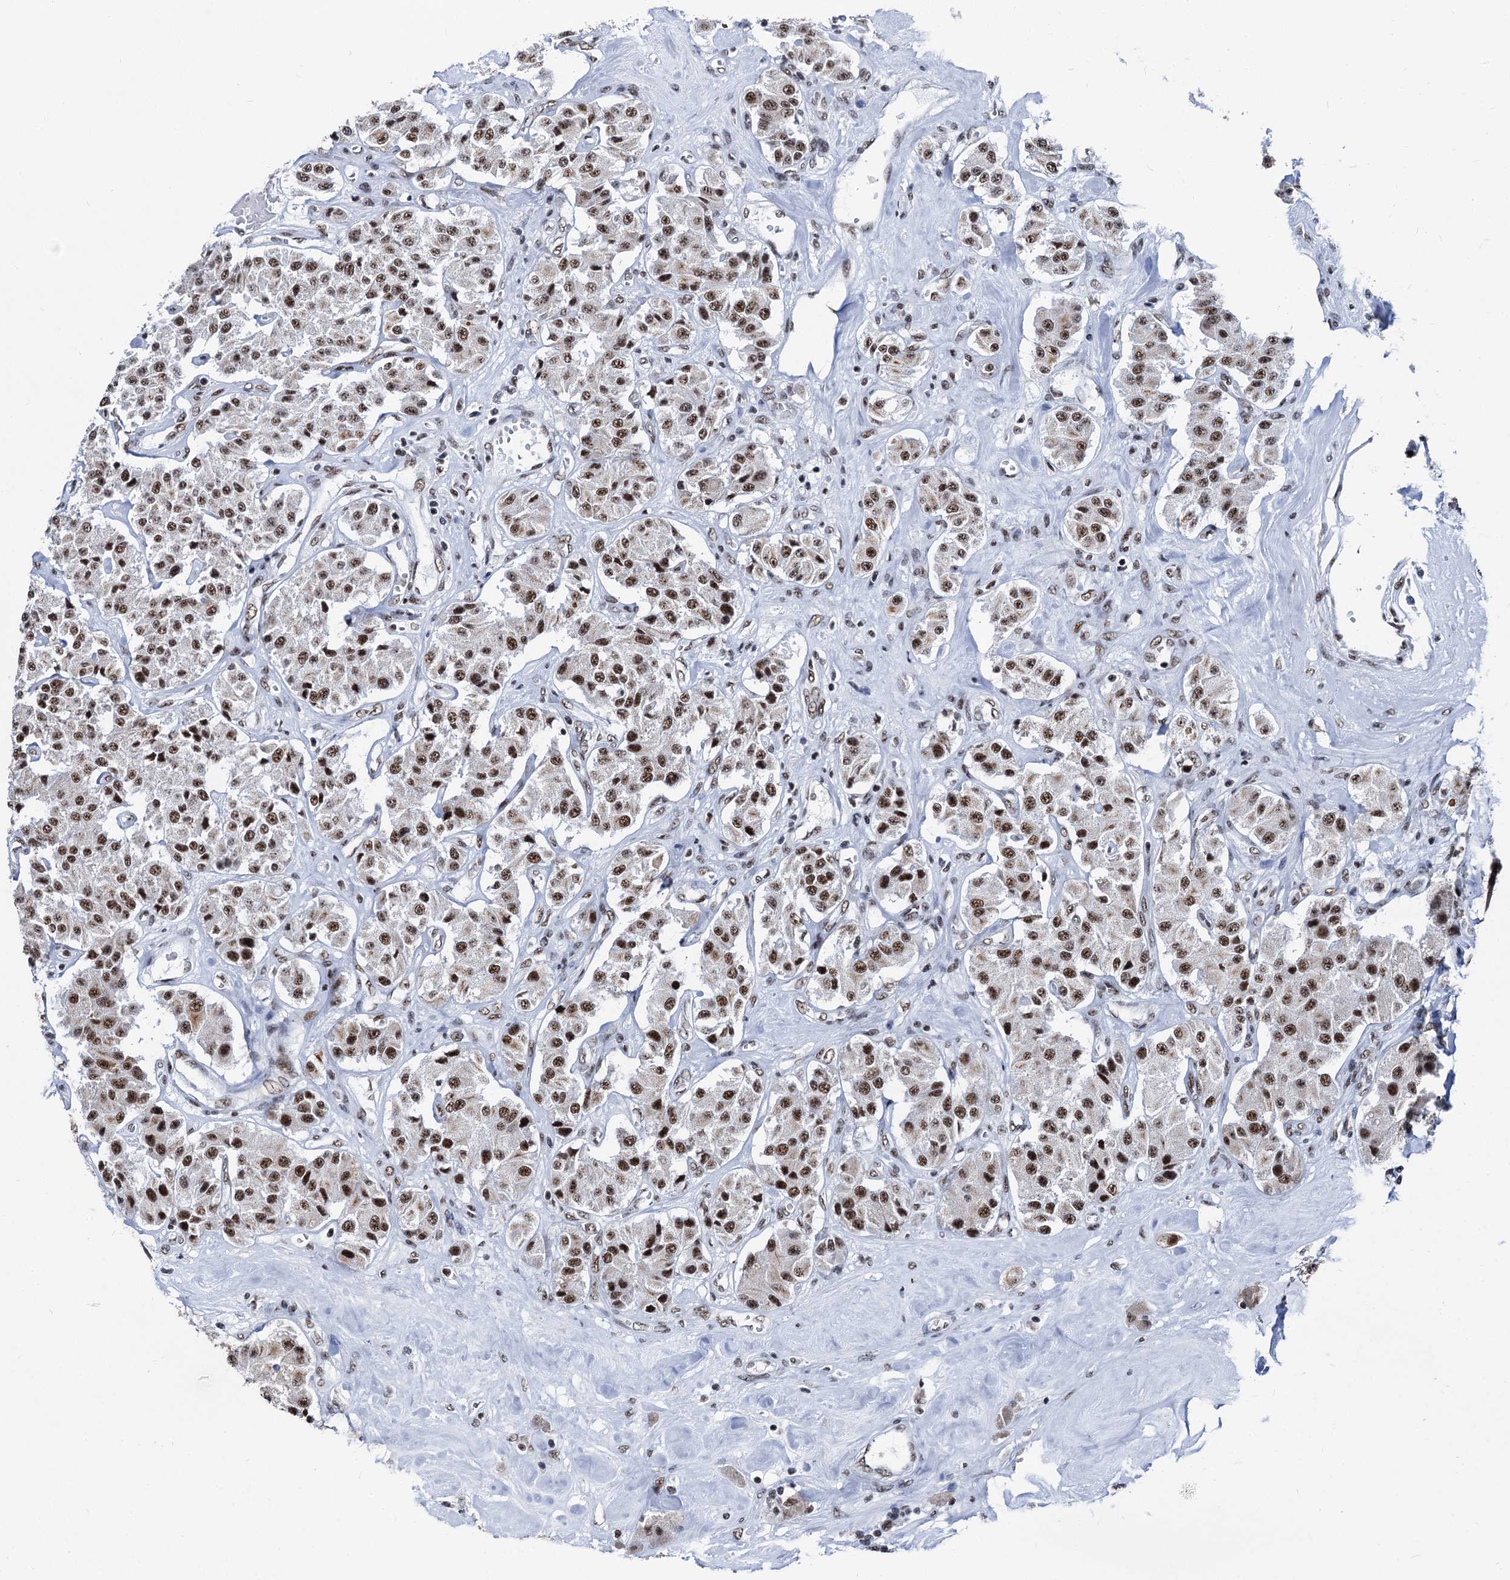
{"staining": {"intensity": "moderate", "quantity": ">75%", "location": "nuclear"}, "tissue": "carcinoid", "cell_type": "Tumor cells", "image_type": "cancer", "snomed": [{"axis": "morphology", "description": "Carcinoid, malignant, NOS"}, {"axis": "topography", "description": "Pancreas"}], "caption": "This histopathology image displays carcinoid stained with immunohistochemistry to label a protein in brown. The nuclear of tumor cells show moderate positivity for the protein. Nuclei are counter-stained blue.", "gene": "DDX23", "patient": {"sex": "male", "age": 41}}